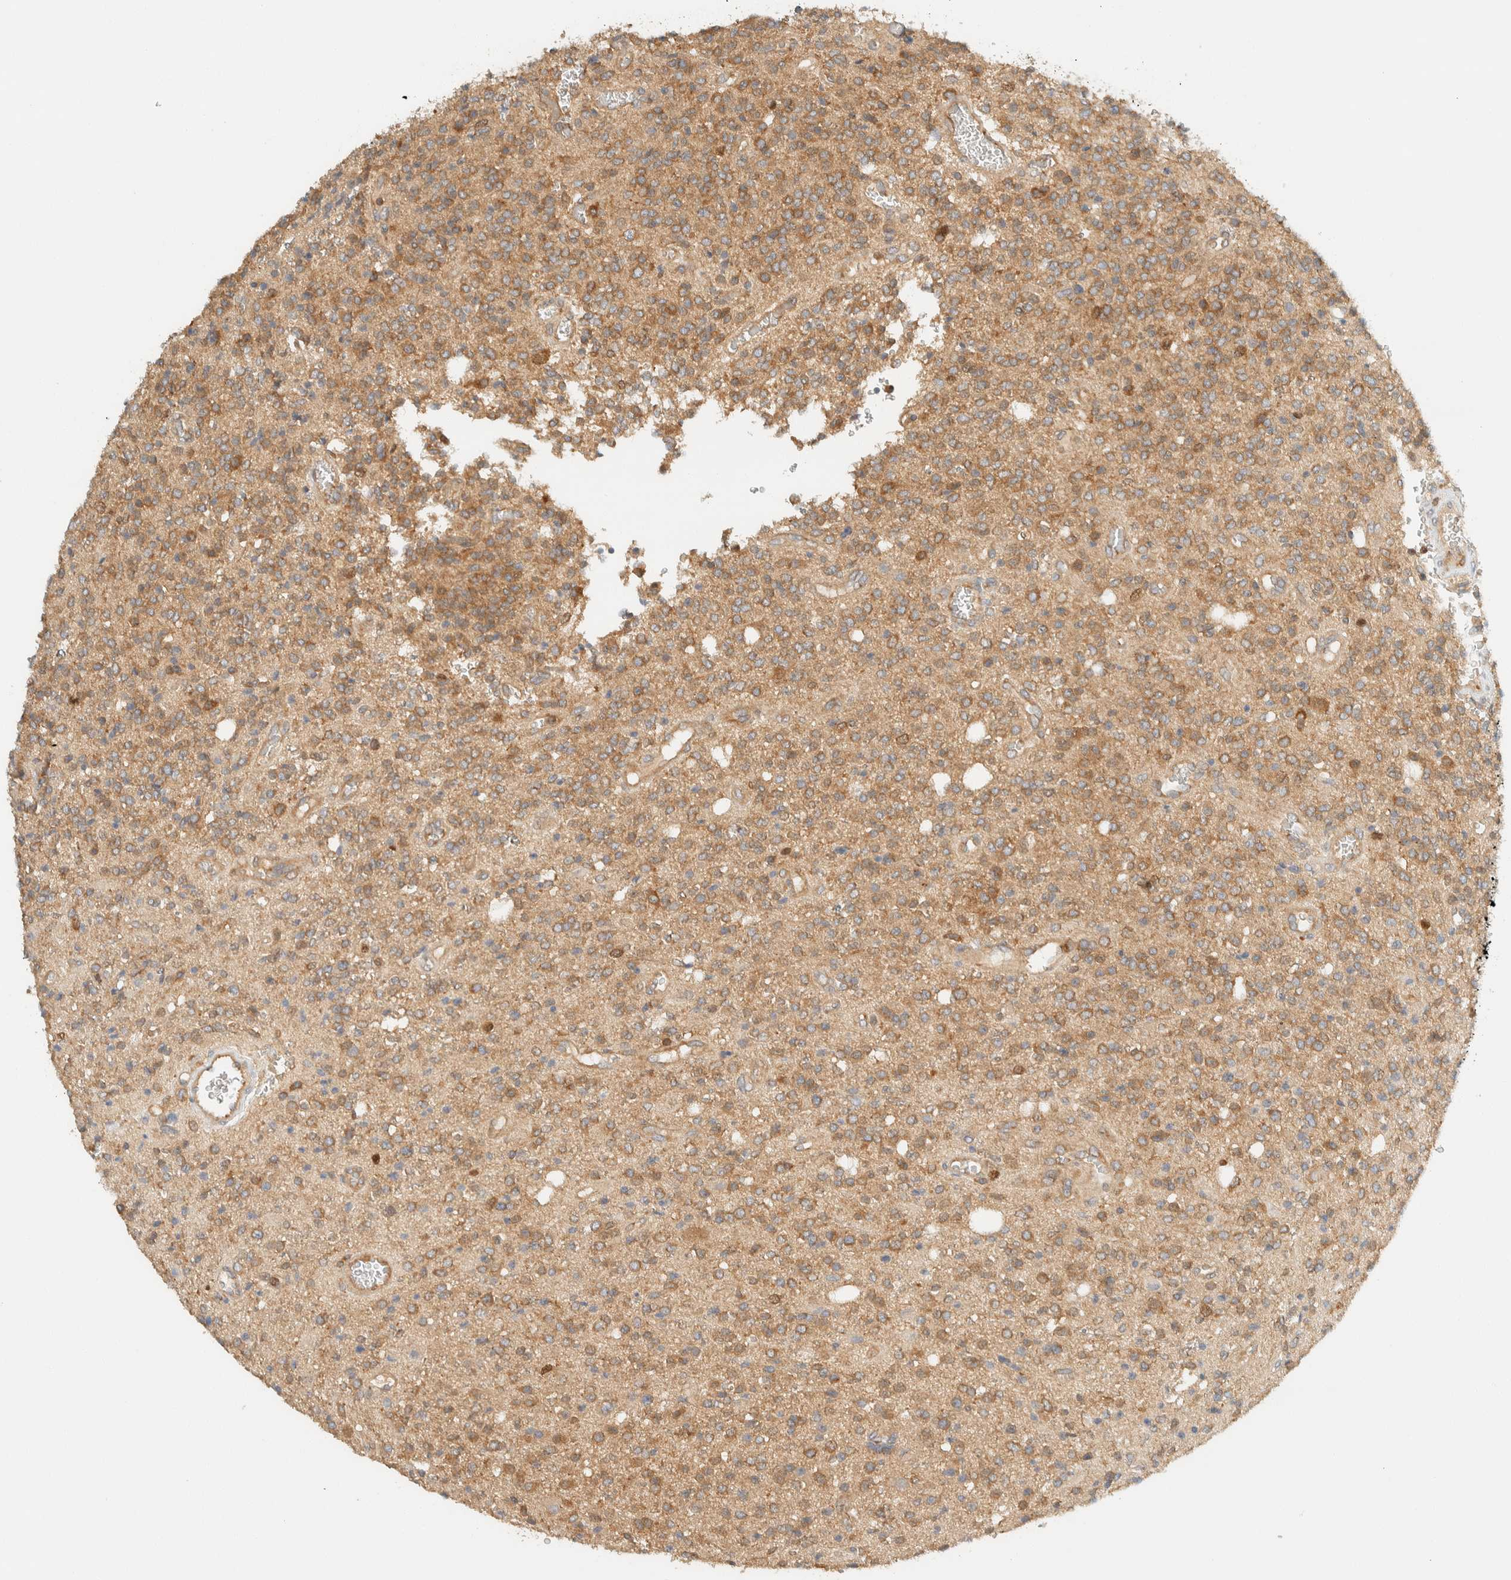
{"staining": {"intensity": "moderate", "quantity": ">75%", "location": "cytoplasmic/membranous"}, "tissue": "glioma", "cell_type": "Tumor cells", "image_type": "cancer", "snomed": [{"axis": "morphology", "description": "Glioma, malignant, High grade"}, {"axis": "topography", "description": "Brain"}], "caption": "Immunohistochemical staining of human glioma exhibits medium levels of moderate cytoplasmic/membranous expression in approximately >75% of tumor cells.", "gene": "ARFGEF1", "patient": {"sex": "male", "age": 34}}